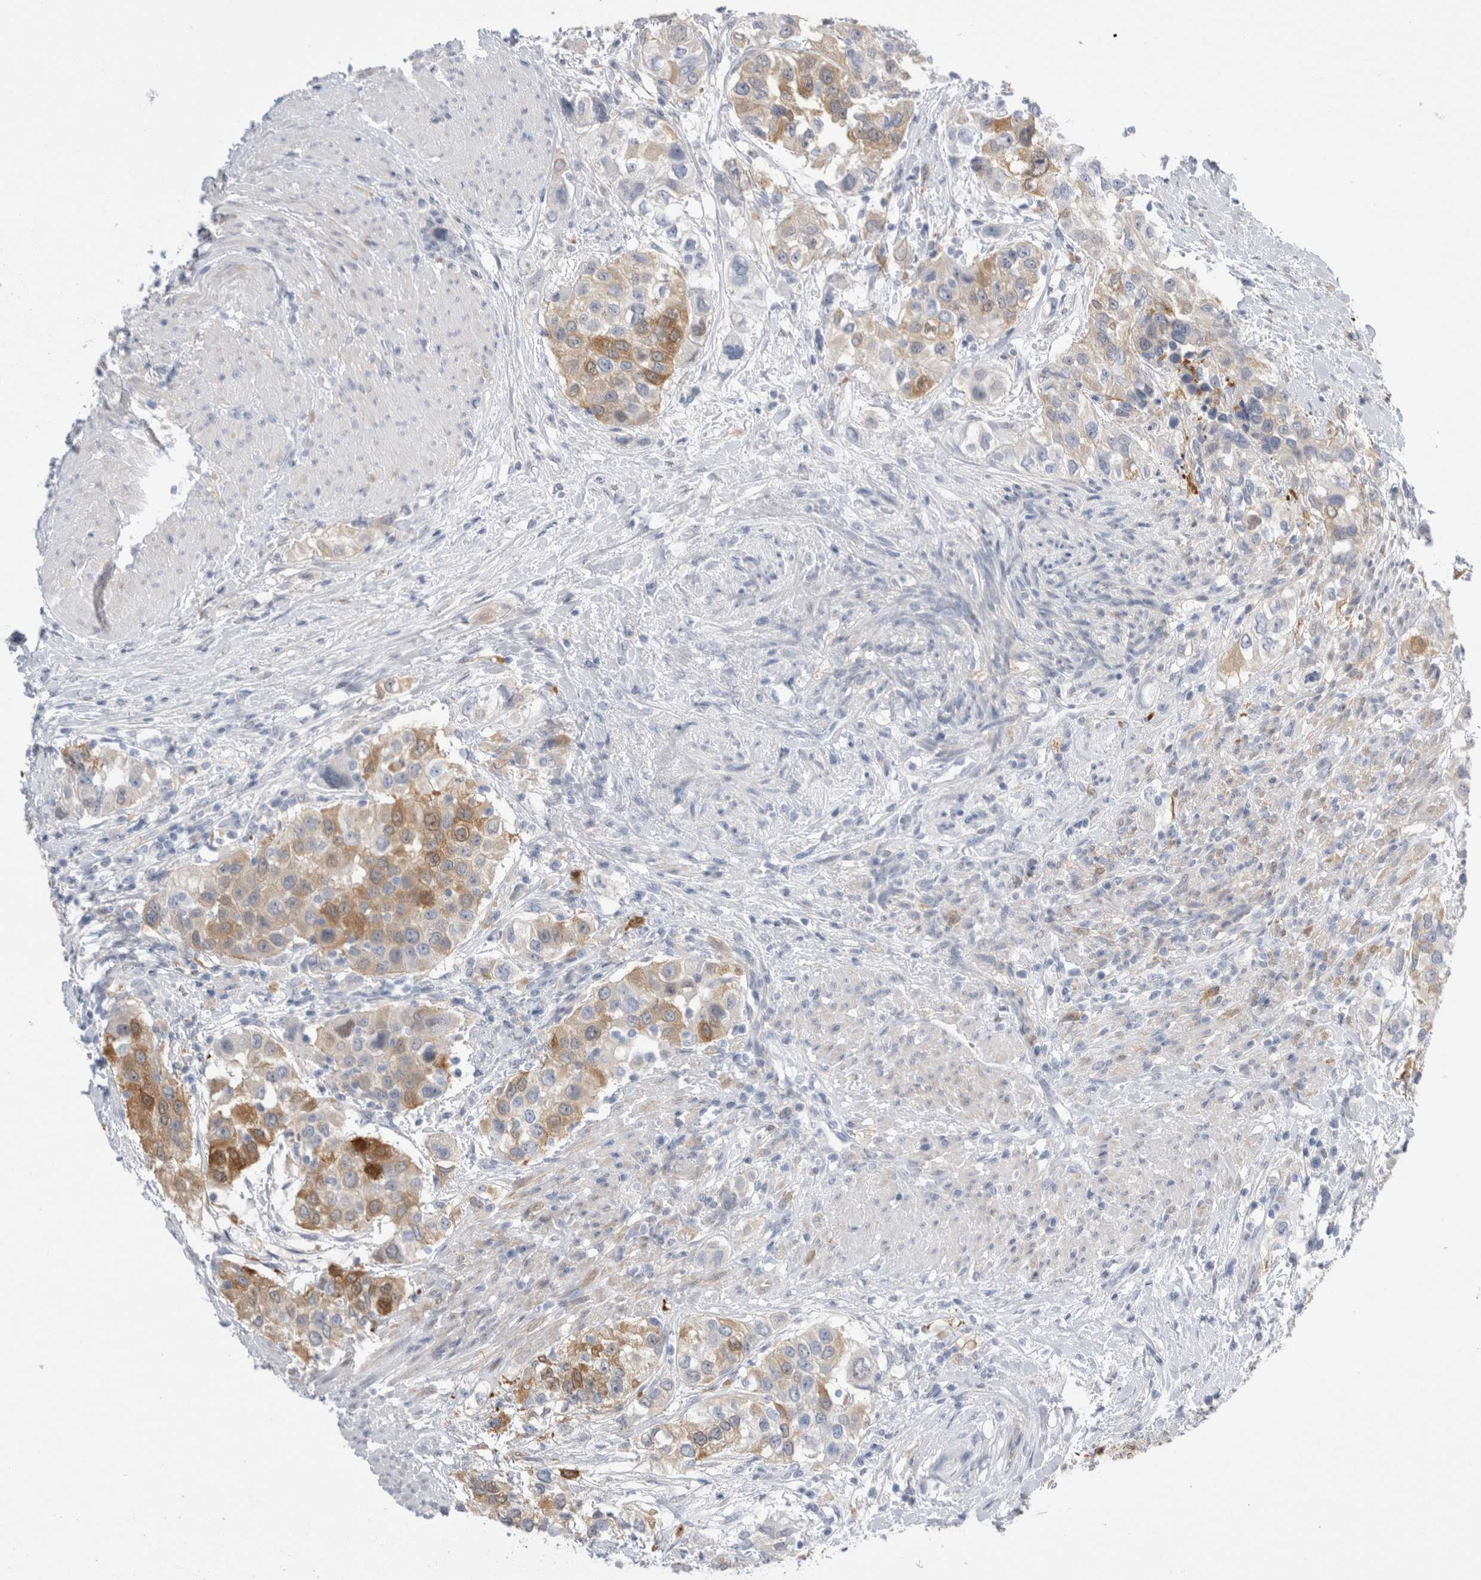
{"staining": {"intensity": "strong", "quantity": "25%-75%", "location": "cytoplasmic/membranous"}, "tissue": "urothelial cancer", "cell_type": "Tumor cells", "image_type": "cancer", "snomed": [{"axis": "morphology", "description": "Urothelial carcinoma, High grade"}, {"axis": "topography", "description": "Urinary bladder"}], "caption": "An immunohistochemistry image of neoplastic tissue is shown. Protein staining in brown shows strong cytoplasmic/membranous positivity in urothelial cancer within tumor cells.", "gene": "NAPEPLD", "patient": {"sex": "female", "age": 80}}